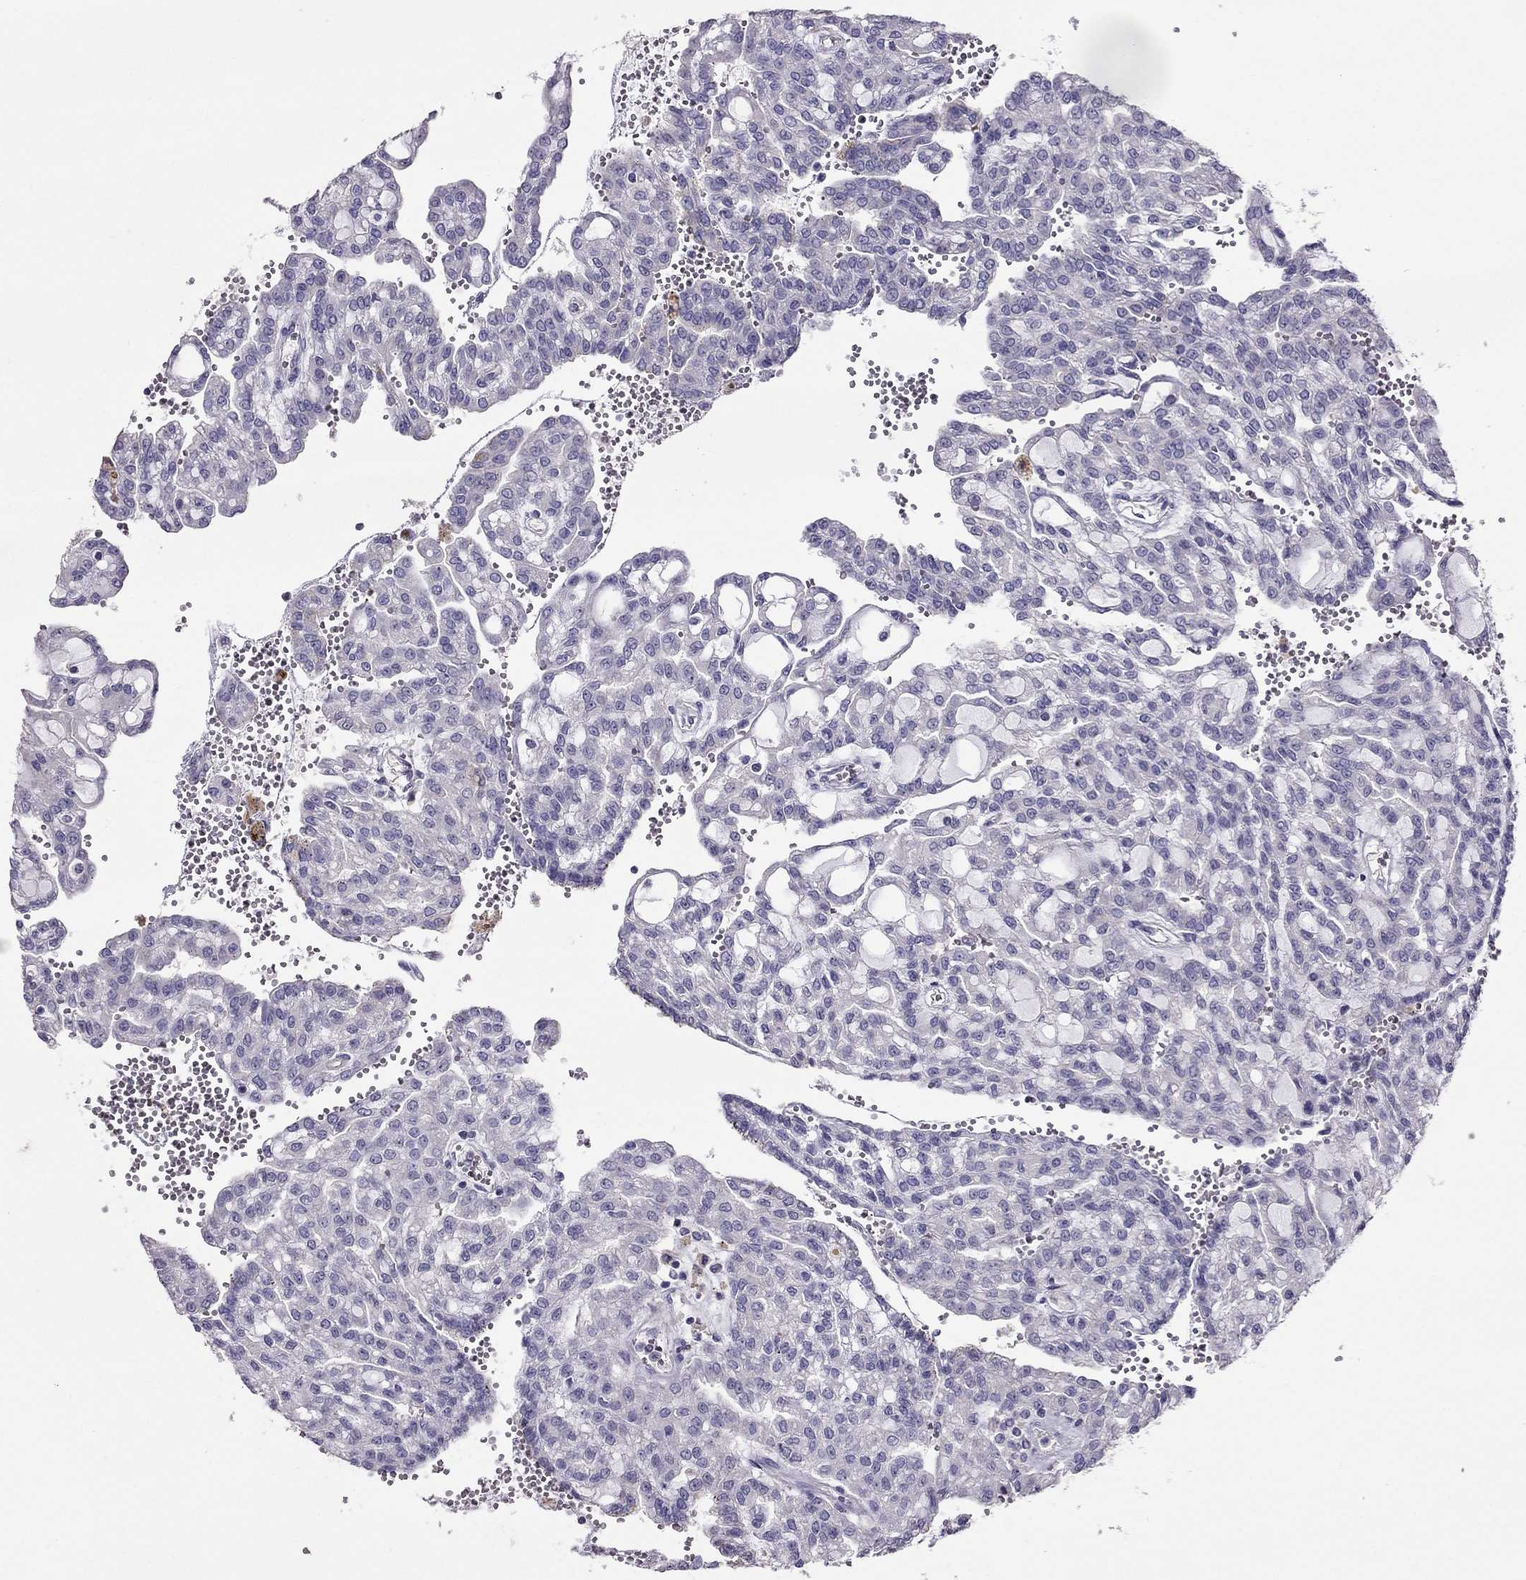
{"staining": {"intensity": "negative", "quantity": "none", "location": "none"}, "tissue": "renal cancer", "cell_type": "Tumor cells", "image_type": "cancer", "snomed": [{"axis": "morphology", "description": "Adenocarcinoma, NOS"}, {"axis": "topography", "description": "Kidney"}], "caption": "Immunohistochemistry (IHC) of human renal adenocarcinoma shows no expression in tumor cells.", "gene": "LRRC46", "patient": {"sex": "male", "age": 63}}